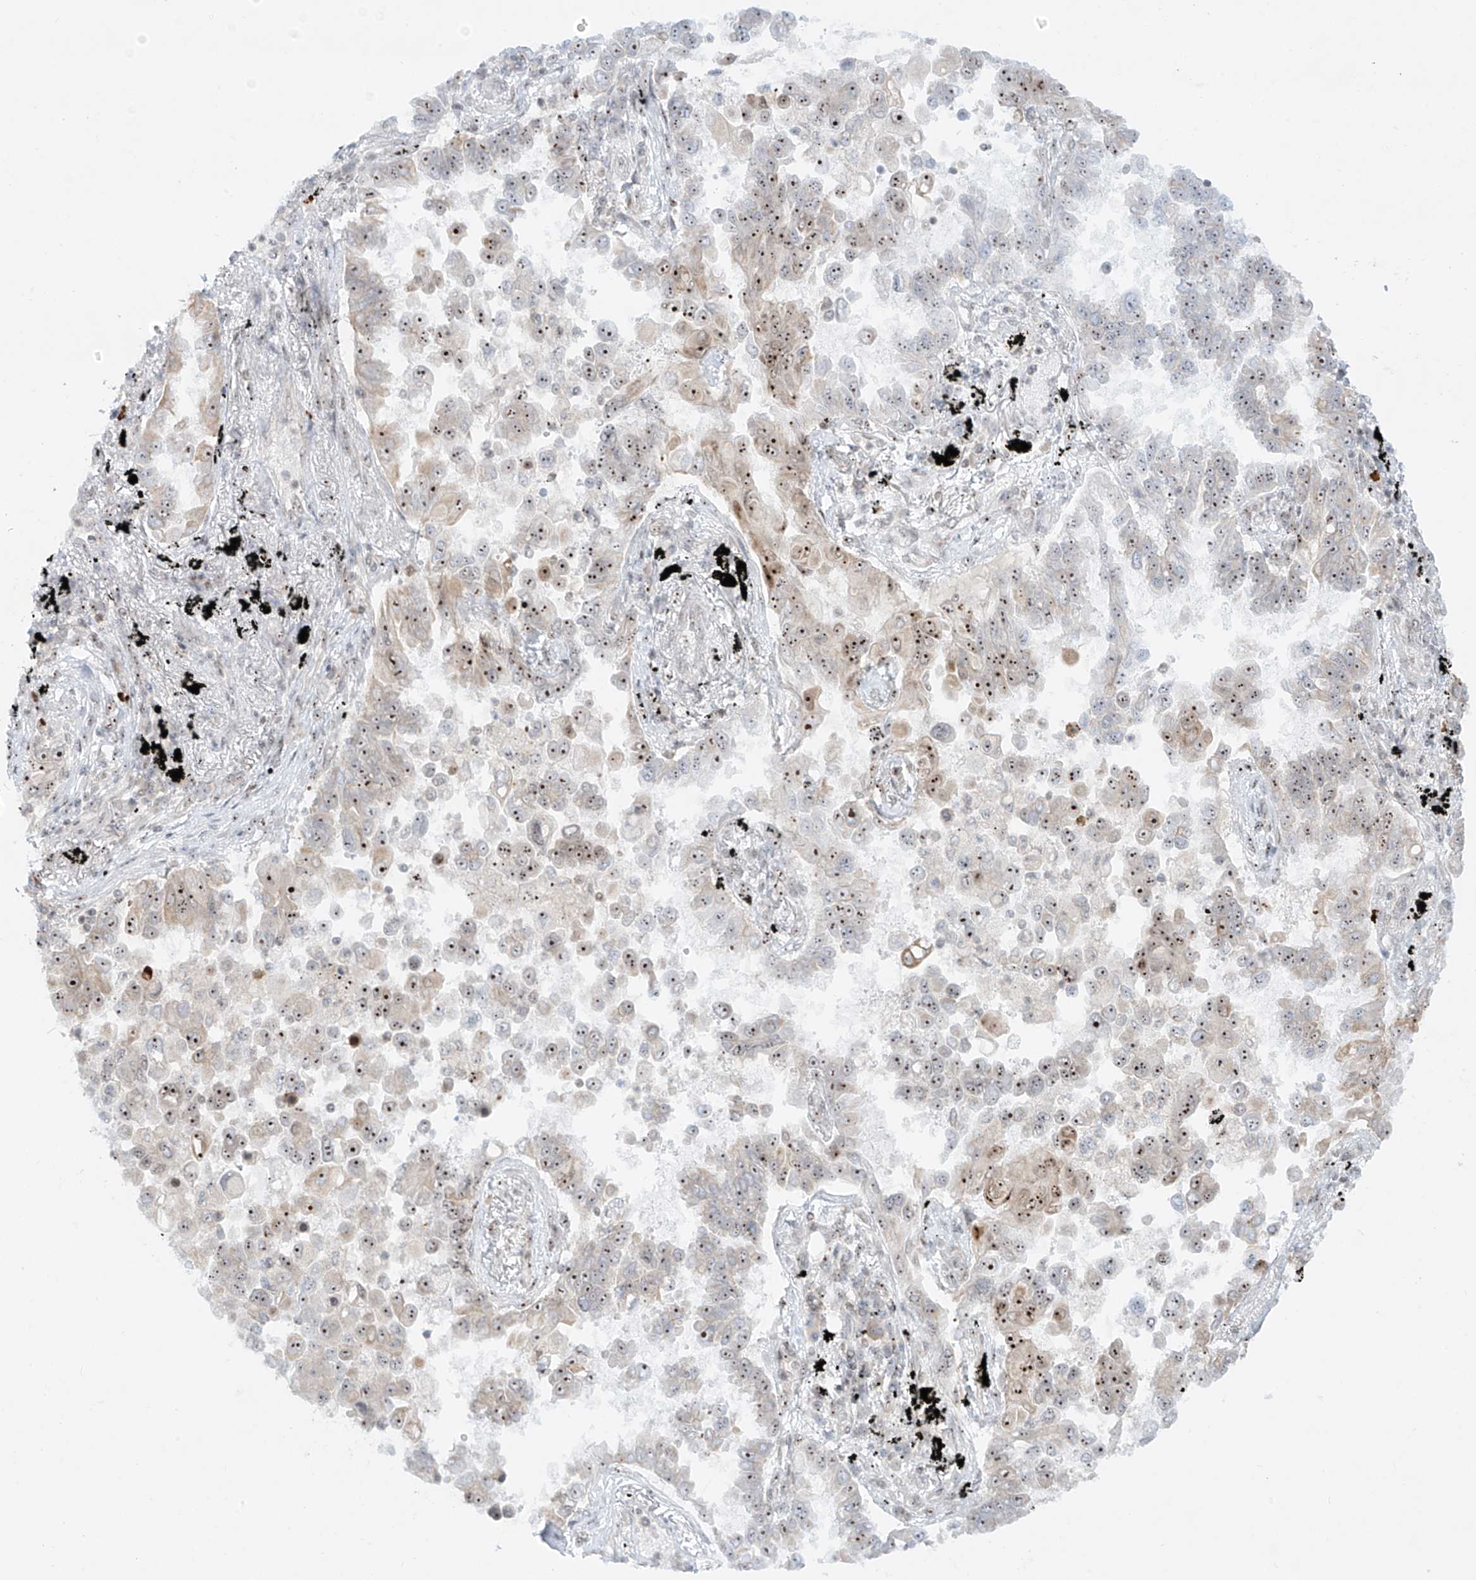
{"staining": {"intensity": "moderate", "quantity": "25%-75%", "location": "cytoplasmic/membranous,nuclear"}, "tissue": "lung cancer", "cell_type": "Tumor cells", "image_type": "cancer", "snomed": [{"axis": "morphology", "description": "Adenocarcinoma, NOS"}, {"axis": "topography", "description": "Lung"}], "caption": "Adenocarcinoma (lung) stained with DAB IHC displays medium levels of moderate cytoplasmic/membranous and nuclear expression in about 25%-75% of tumor cells. The protein of interest is stained brown, and the nuclei are stained in blue (DAB (3,3'-diaminobenzidine) IHC with brightfield microscopy, high magnification).", "gene": "ZNF512", "patient": {"sex": "female", "age": 67}}